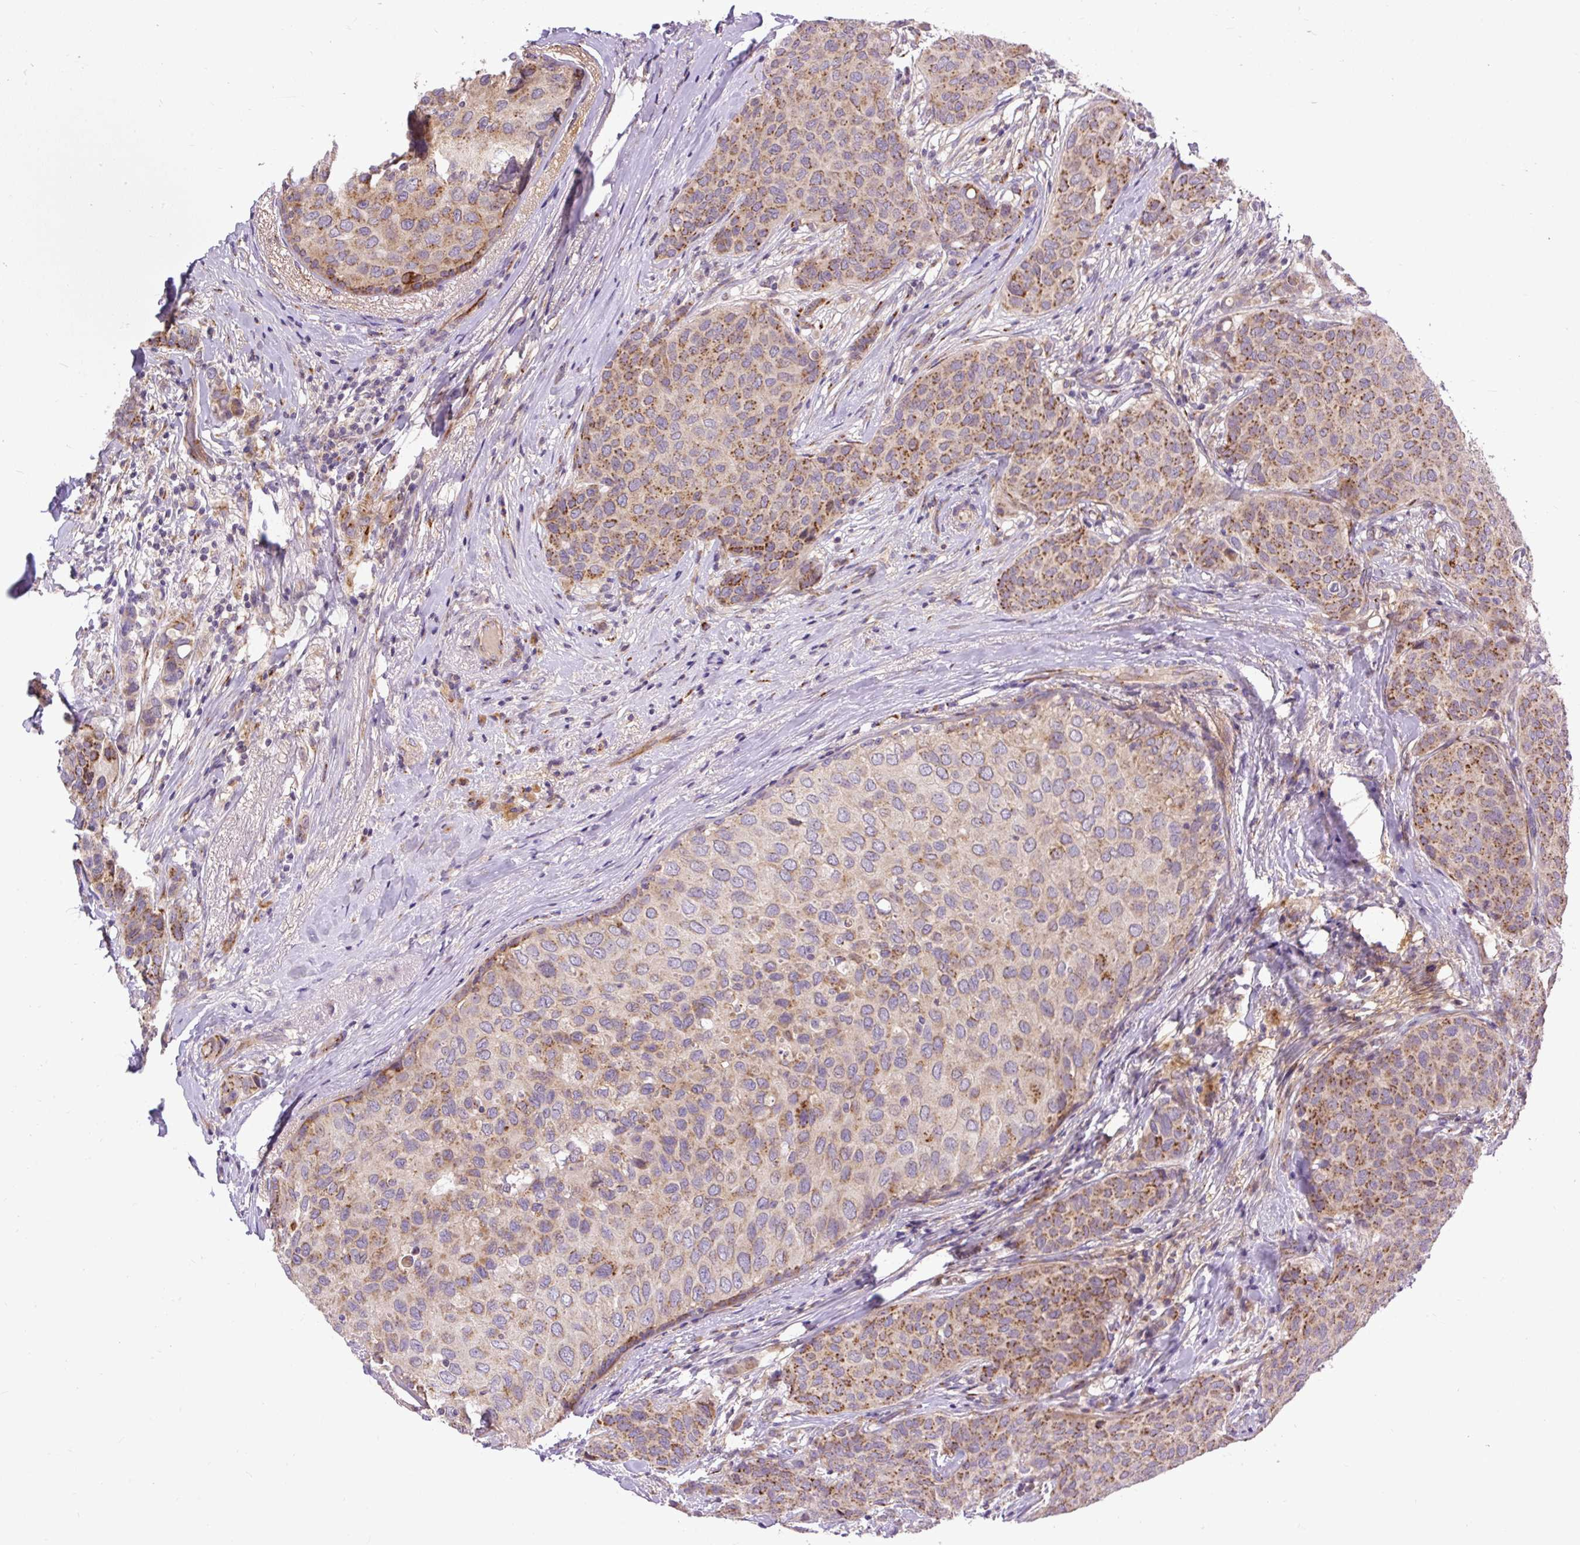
{"staining": {"intensity": "moderate", "quantity": ">75%", "location": "cytoplasmic/membranous"}, "tissue": "breast cancer", "cell_type": "Tumor cells", "image_type": "cancer", "snomed": [{"axis": "morphology", "description": "Duct carcinoma"}, {"axis": "topography", "description": "Breast"}], "caption": "Moderate cytoplasmic/membranous staining for a protein is seen in approximately >75% of tumor cells of breast cancer using immunohistochemistry.", "gene": "MSMP", "patient": {"sex": "female", "age": 47}}